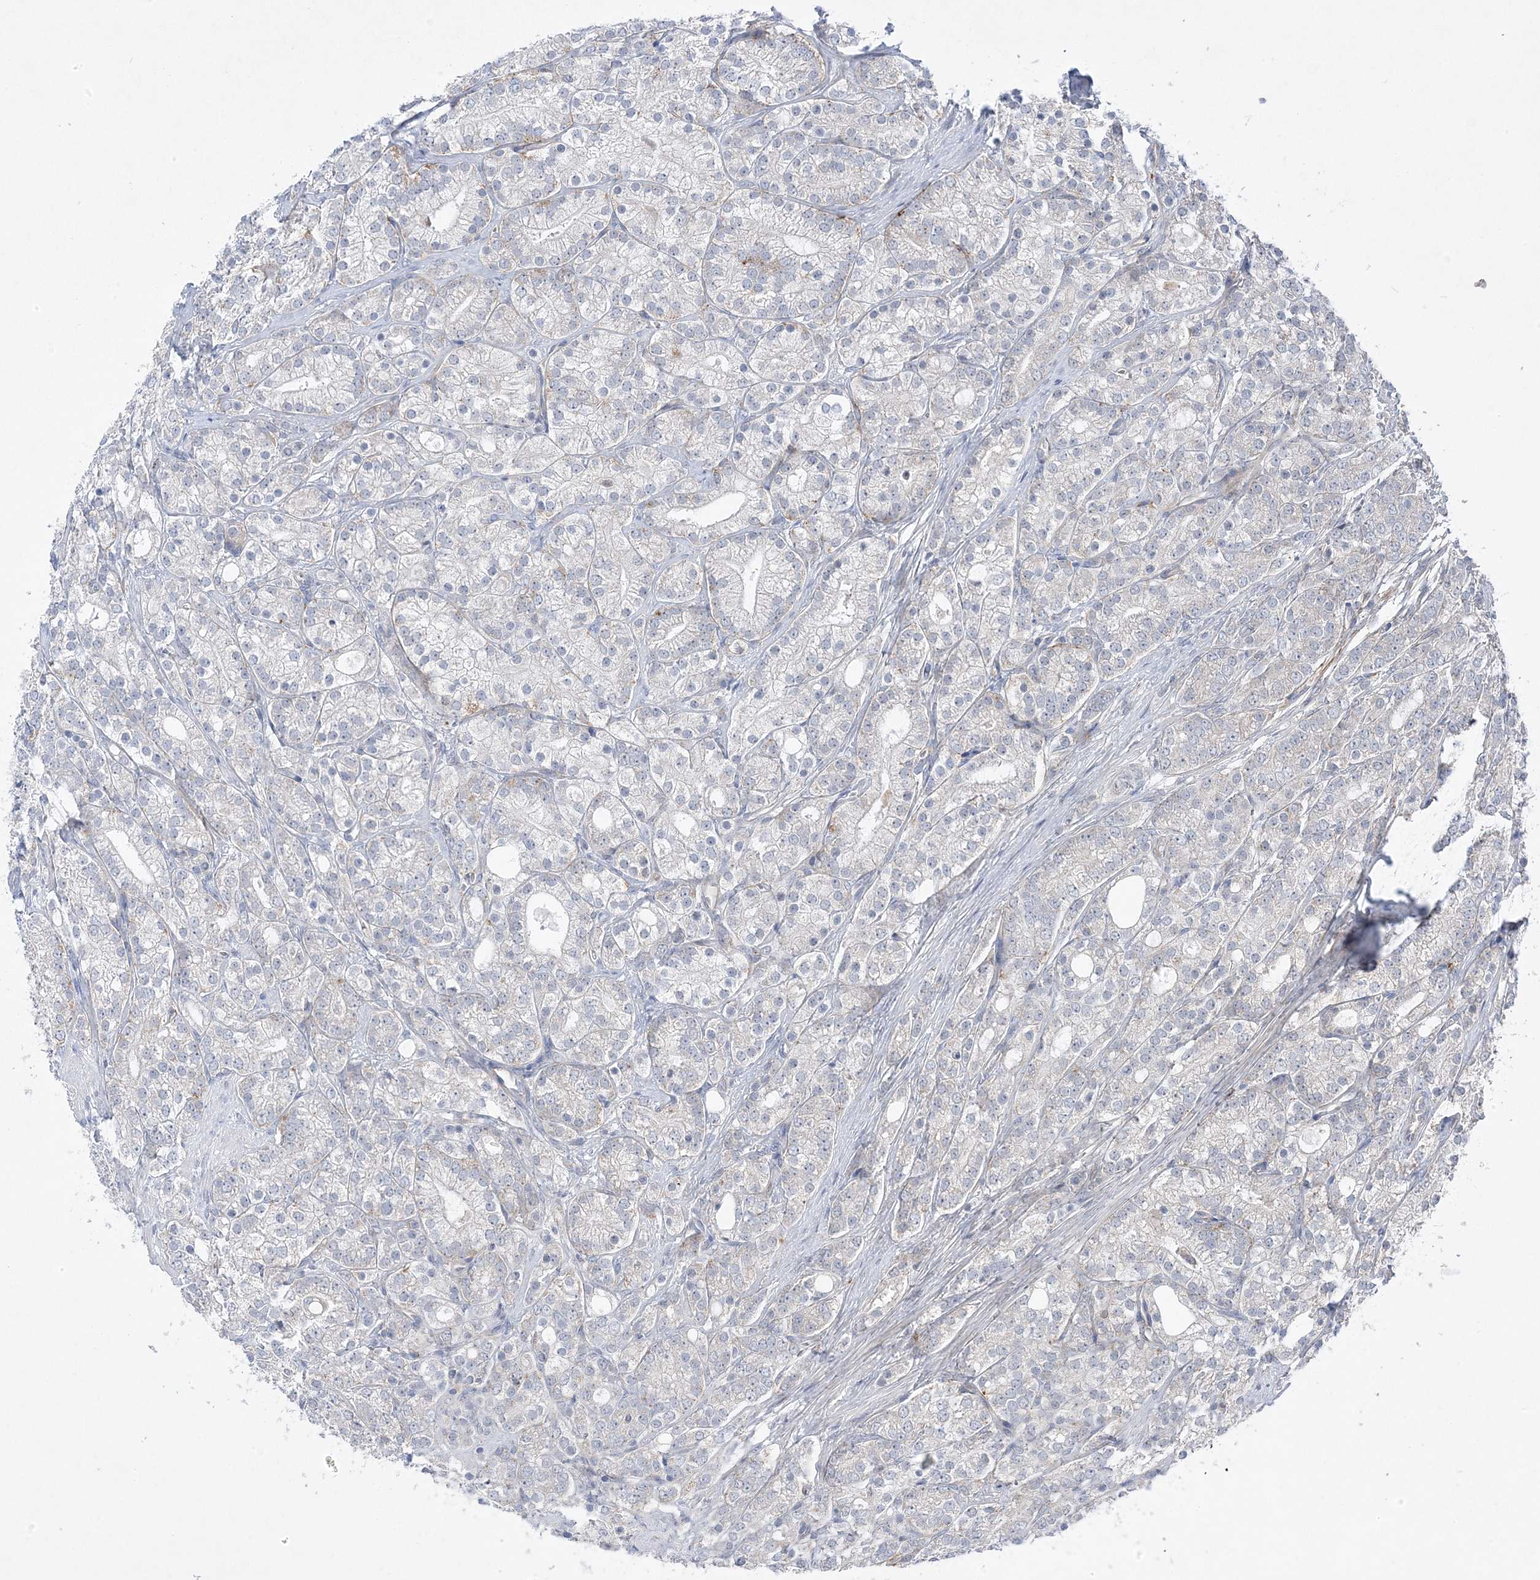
{"staining": {"intensity": "negative", "quantity": "none", "location": "none"}, "tissue": "prostate cancer", "cell_type": "Tumor cells", "image_type": "cancer", "snomed": [{"axis": "morphology", "description": "Adenocarcinoma, High grade"}, {"axis": "topography", "description": "Prostate"}], "caption": "DAB (3,3'-diaminobenzidine) immunohistochemical staining of adenocarcinoma (high-grade) (prostate) reveals no significant positivity in tumor cells.", "gene": "ANAPC1", "patient": {"sex": "male", "age": 57}}